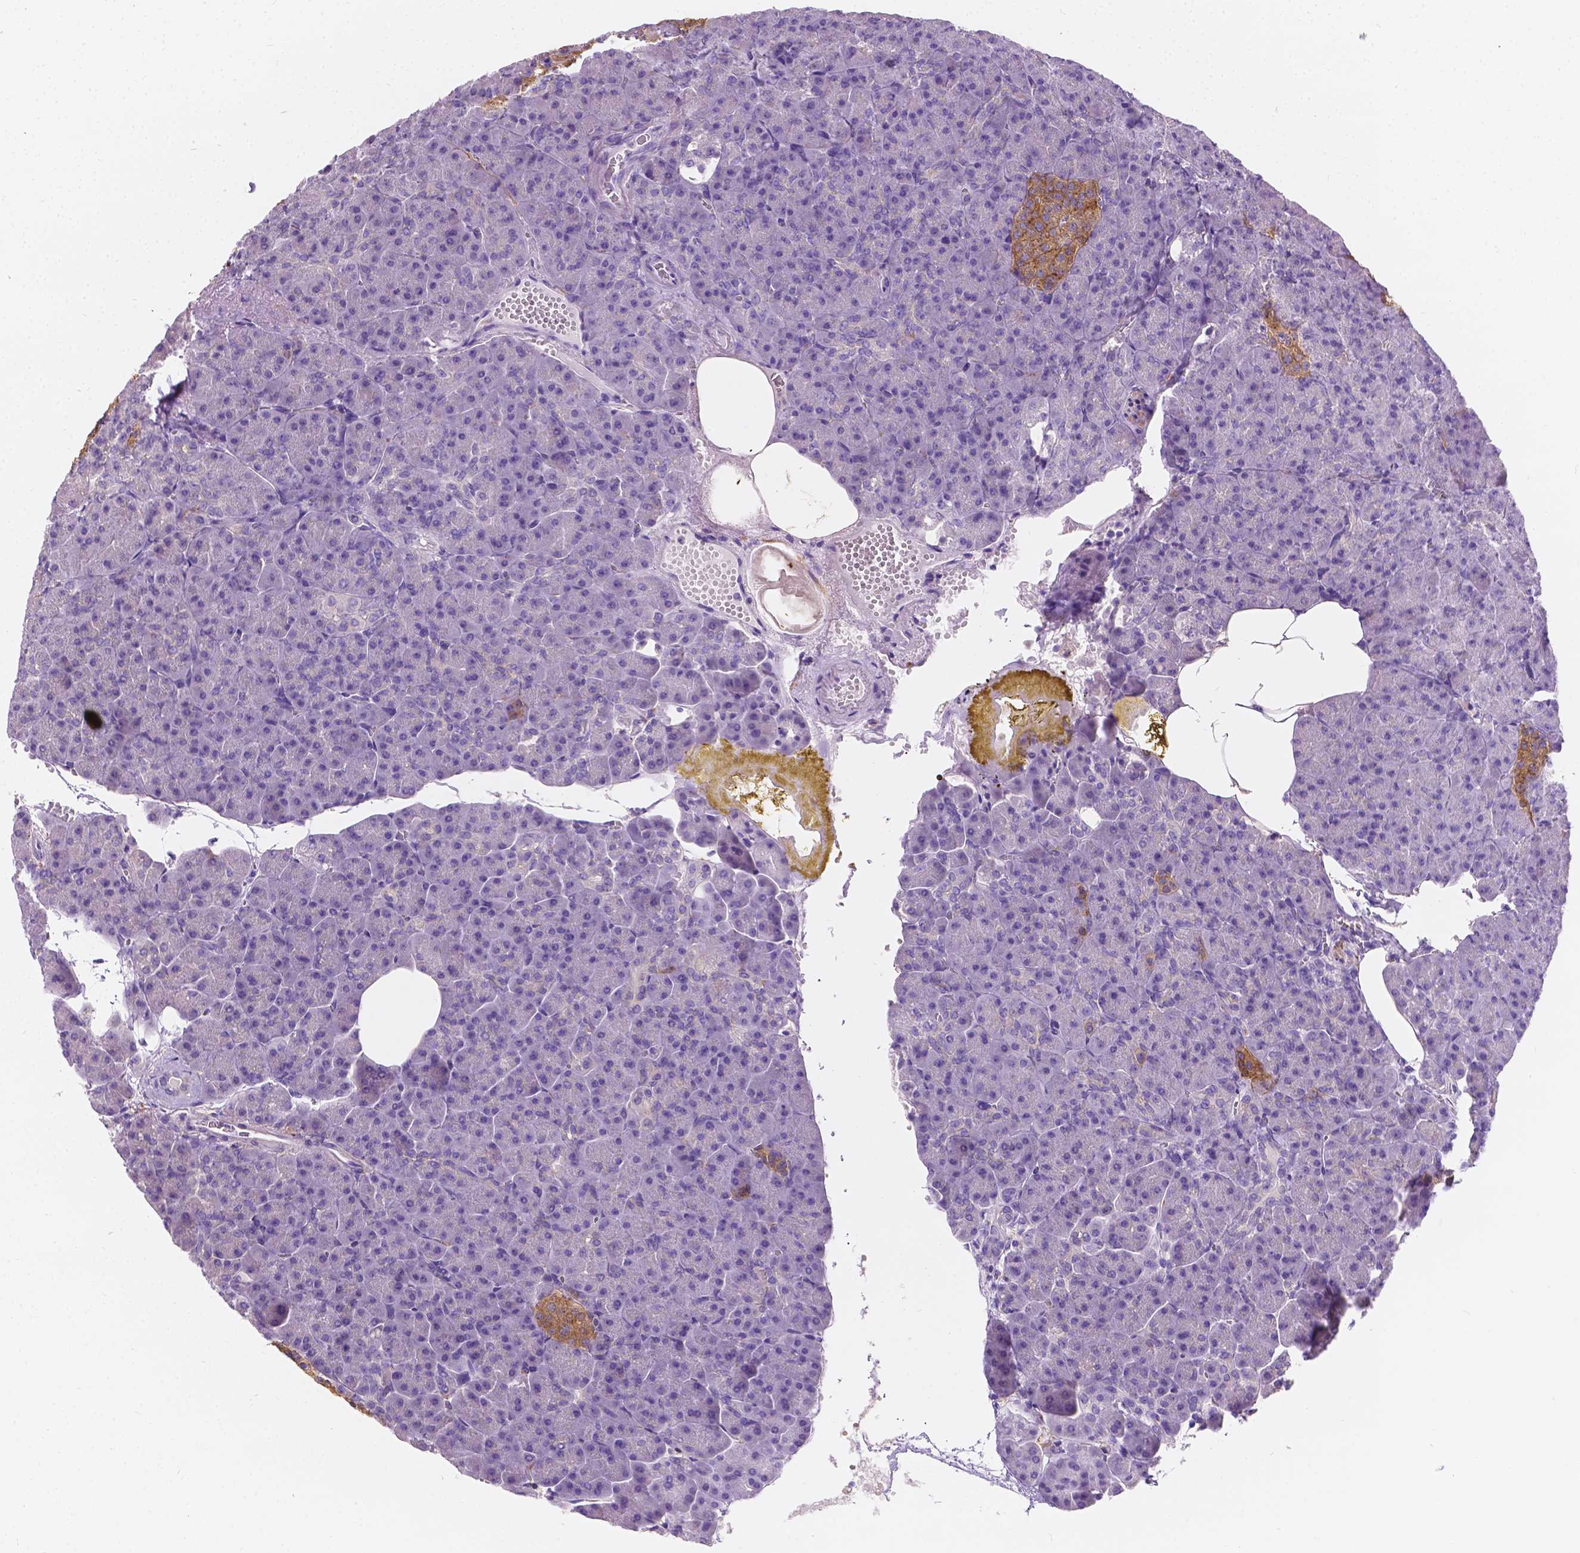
{"staining": {"intensity": "negative", "quantity": "none", "location": "none"}, "tissue": "pancreas", "cell_type": "Exocrine glandular cells", "image_type": "normal", "snomed": [{"axis": "morphology", "description": "Normal tissue, NOS"}, {"axis": "topography", "description": "Pancreas"}], "caption": "Exocrine glandular cells are negative for protein expression in benign human pancreas. (IHC, brightfield microscopy, high magnification).", "gene": "GNAO1", "patient": {"sex": "female", "age": 74}}